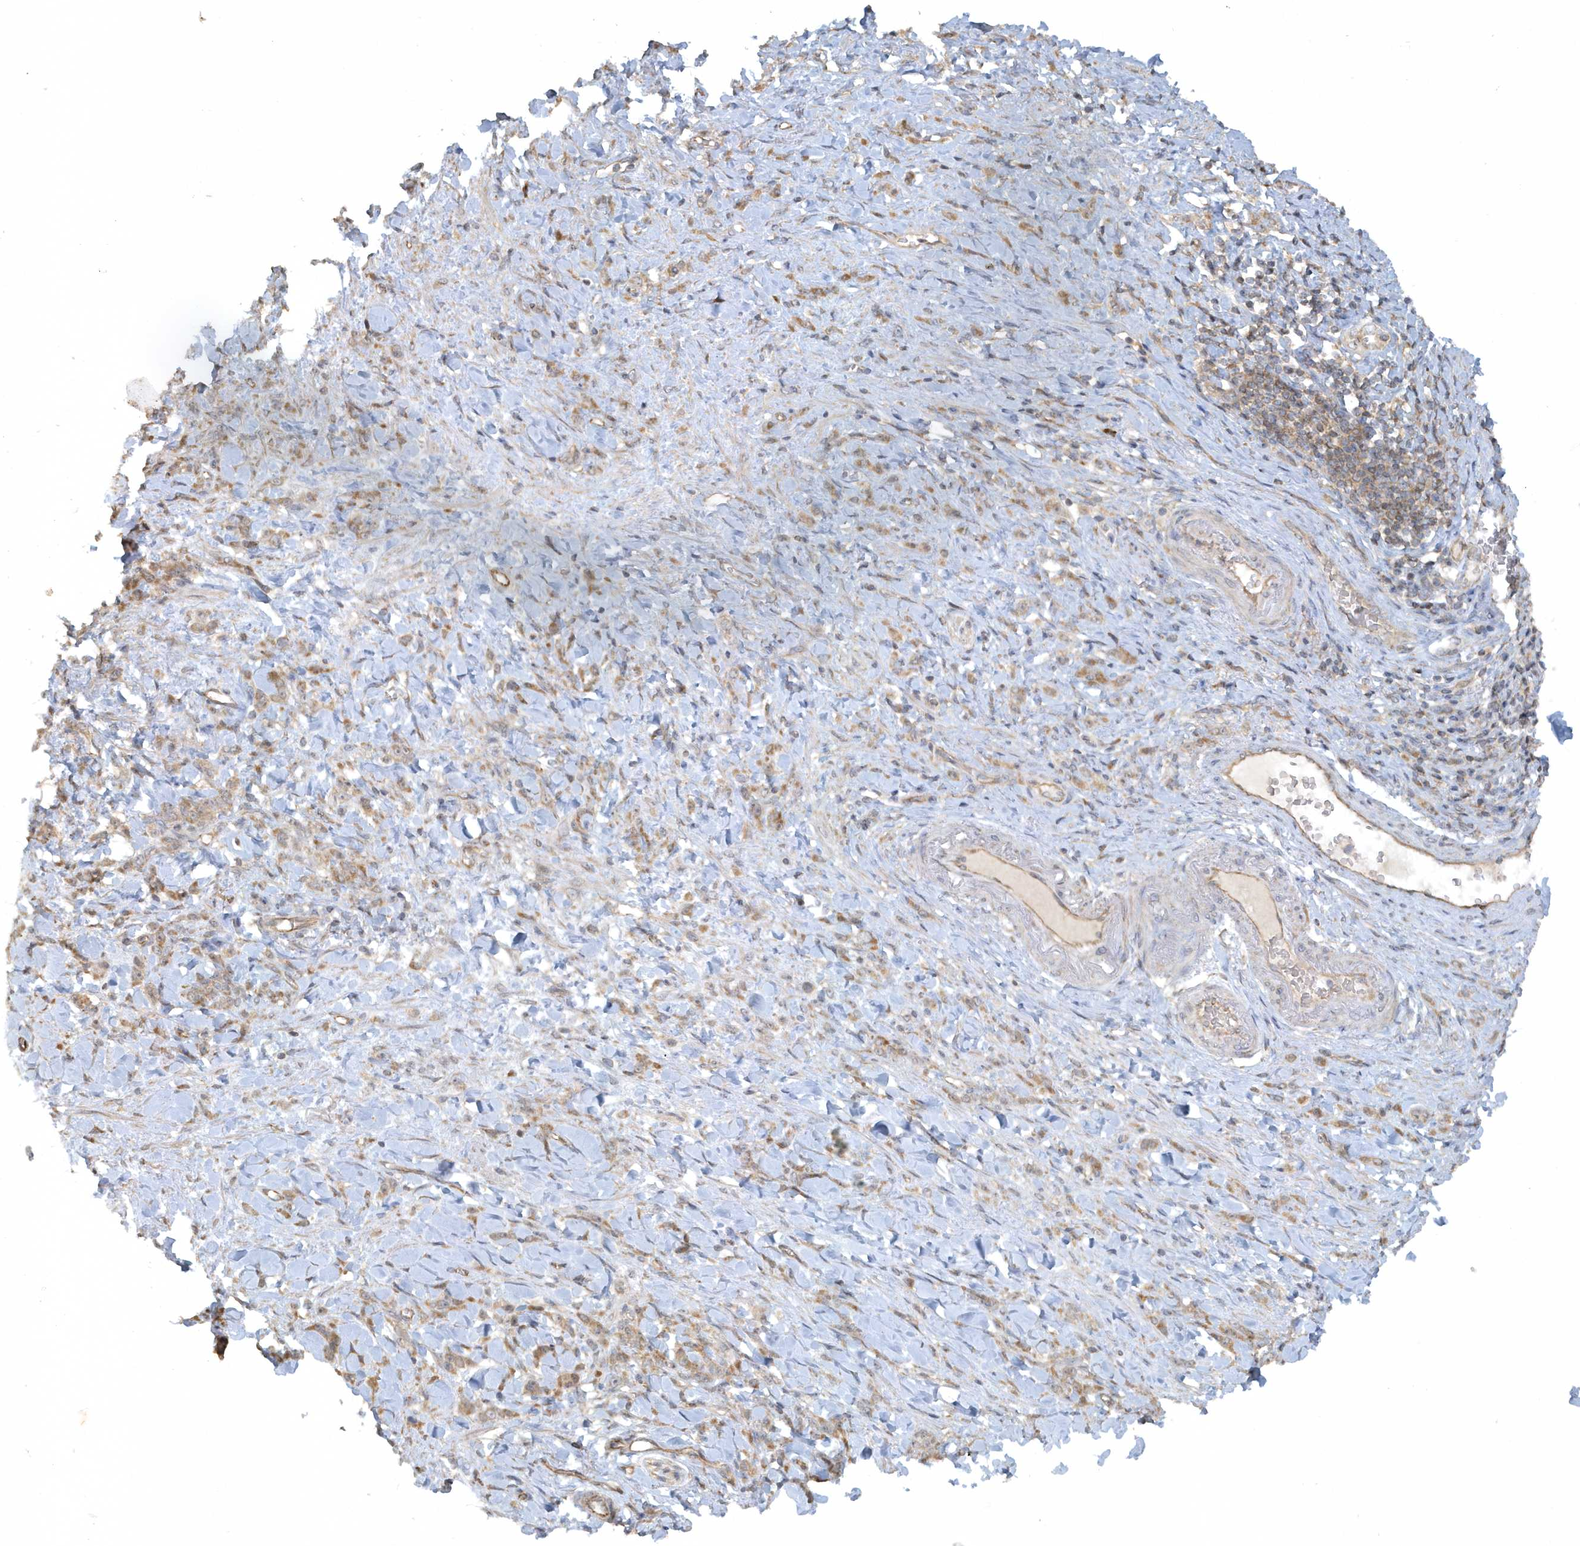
{"staining": {"intensity": "moderate", "quantity": ">75%", "location": "cytoplasmic/membranous"}, "tissue": "stomach cancer", "cell_type": "Tumor cells", "image_type": "cancer", "snomed": [{"axis": "morphology", "description": "Normal tissue, NOS"}, {"axis": "morphology", "description": "Adenocarcinoma, NOS"}, {"axis": "topography", "description": "Stomach"}], "caption": "Stomach cancer (adenocarcinoma) stained with a protein marker demonstrates moderate staining in tumor cells.", "gene": "THG1L", "patient": {"sex": "male", "age": 82}}